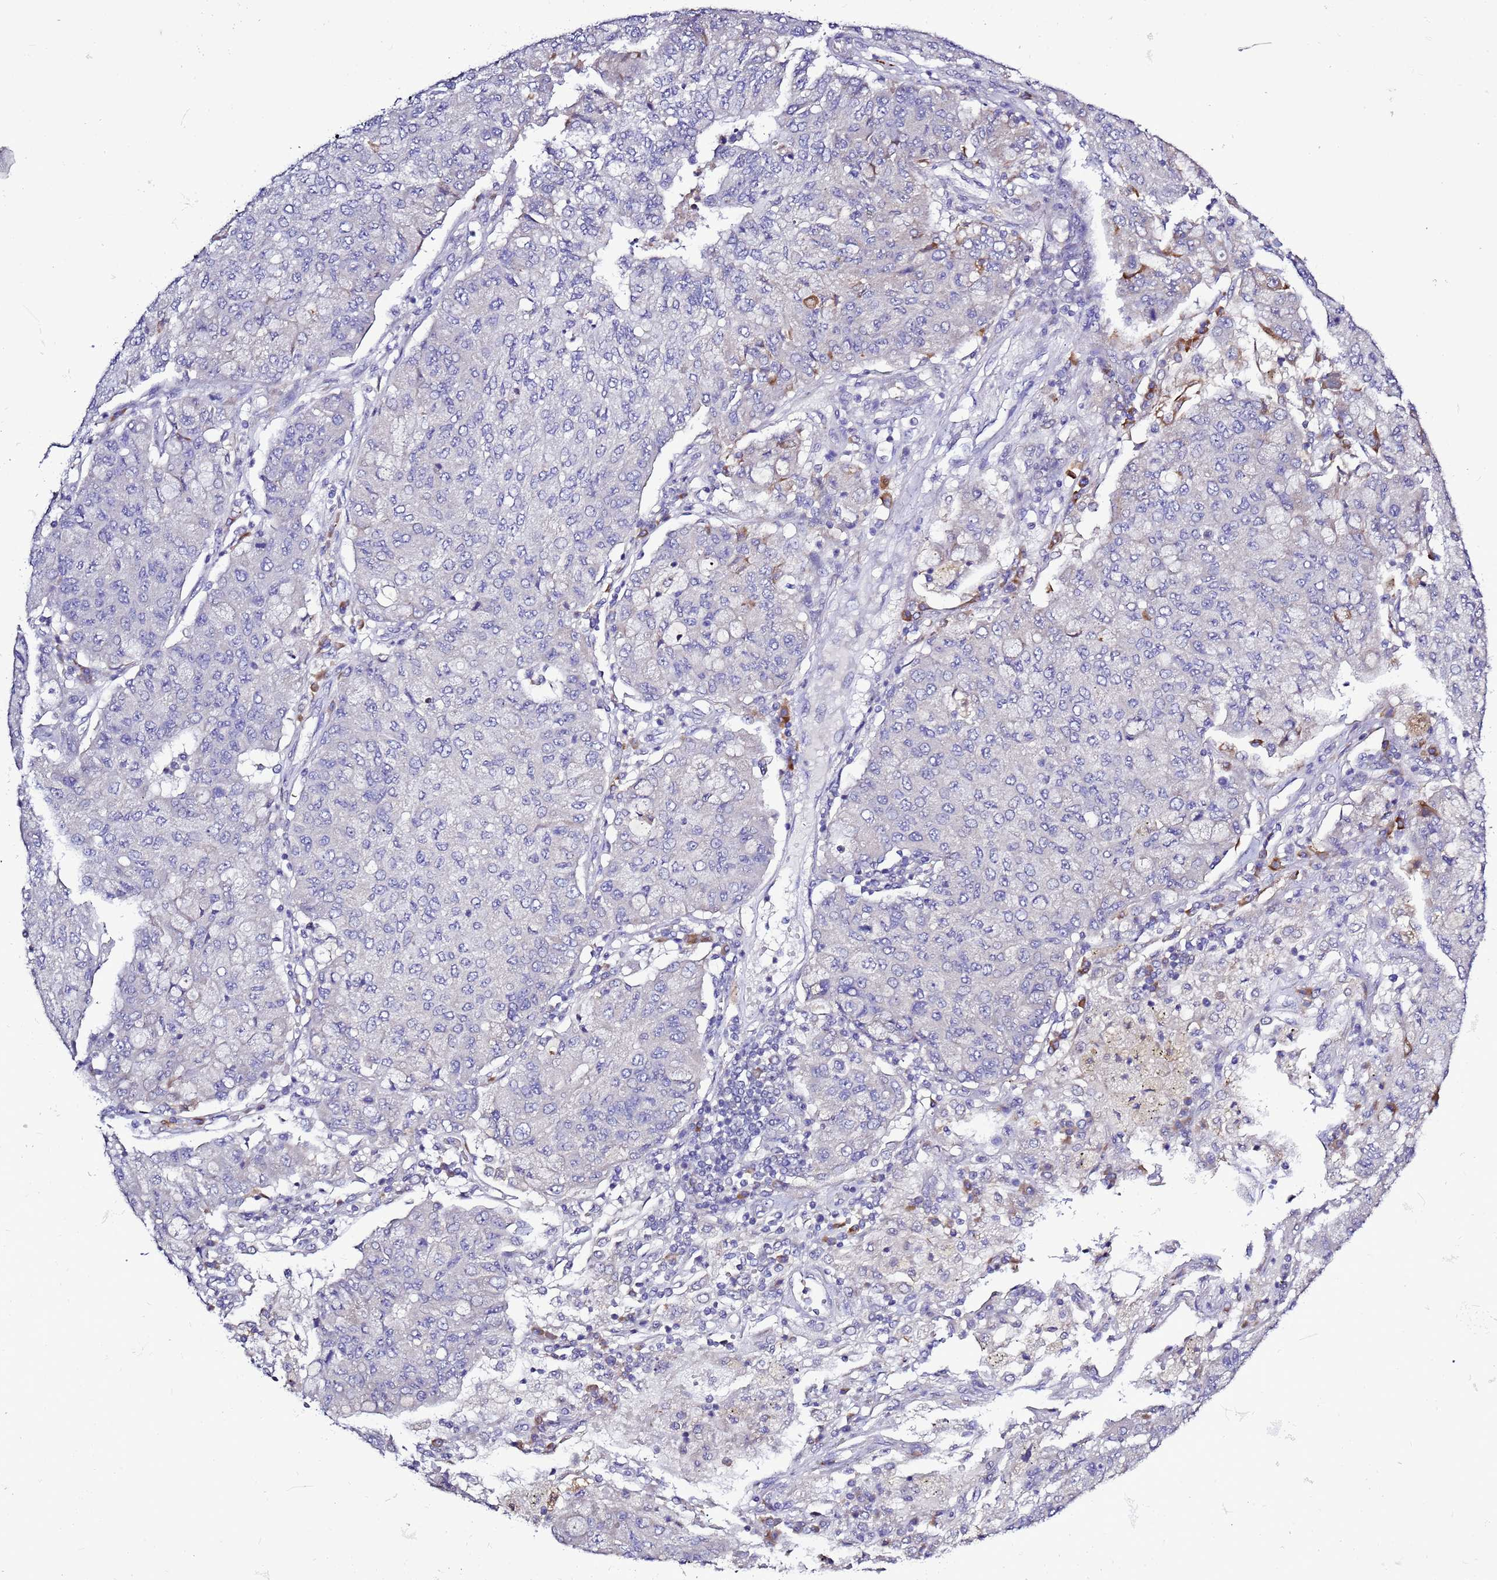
{"staining": {"intensity": "negative", "quantity": "none", "location": "none"}, "tissue": "lung cancer", "cell_type": "Tumor cells", "image_type": "cancer", "snomed": [{"axis": "morphology", "description": "Squamous cell carcinoma, NOS"}, {"axis": "topography", "description": "Lung"}], "caption": "Lung cancer (squamous cell carcinoma) was stained to show a protein in brown. There is no significant expression in tumor cells.", "gene": "SPCS1", "patient": {"sex": "male", "age": 74}}